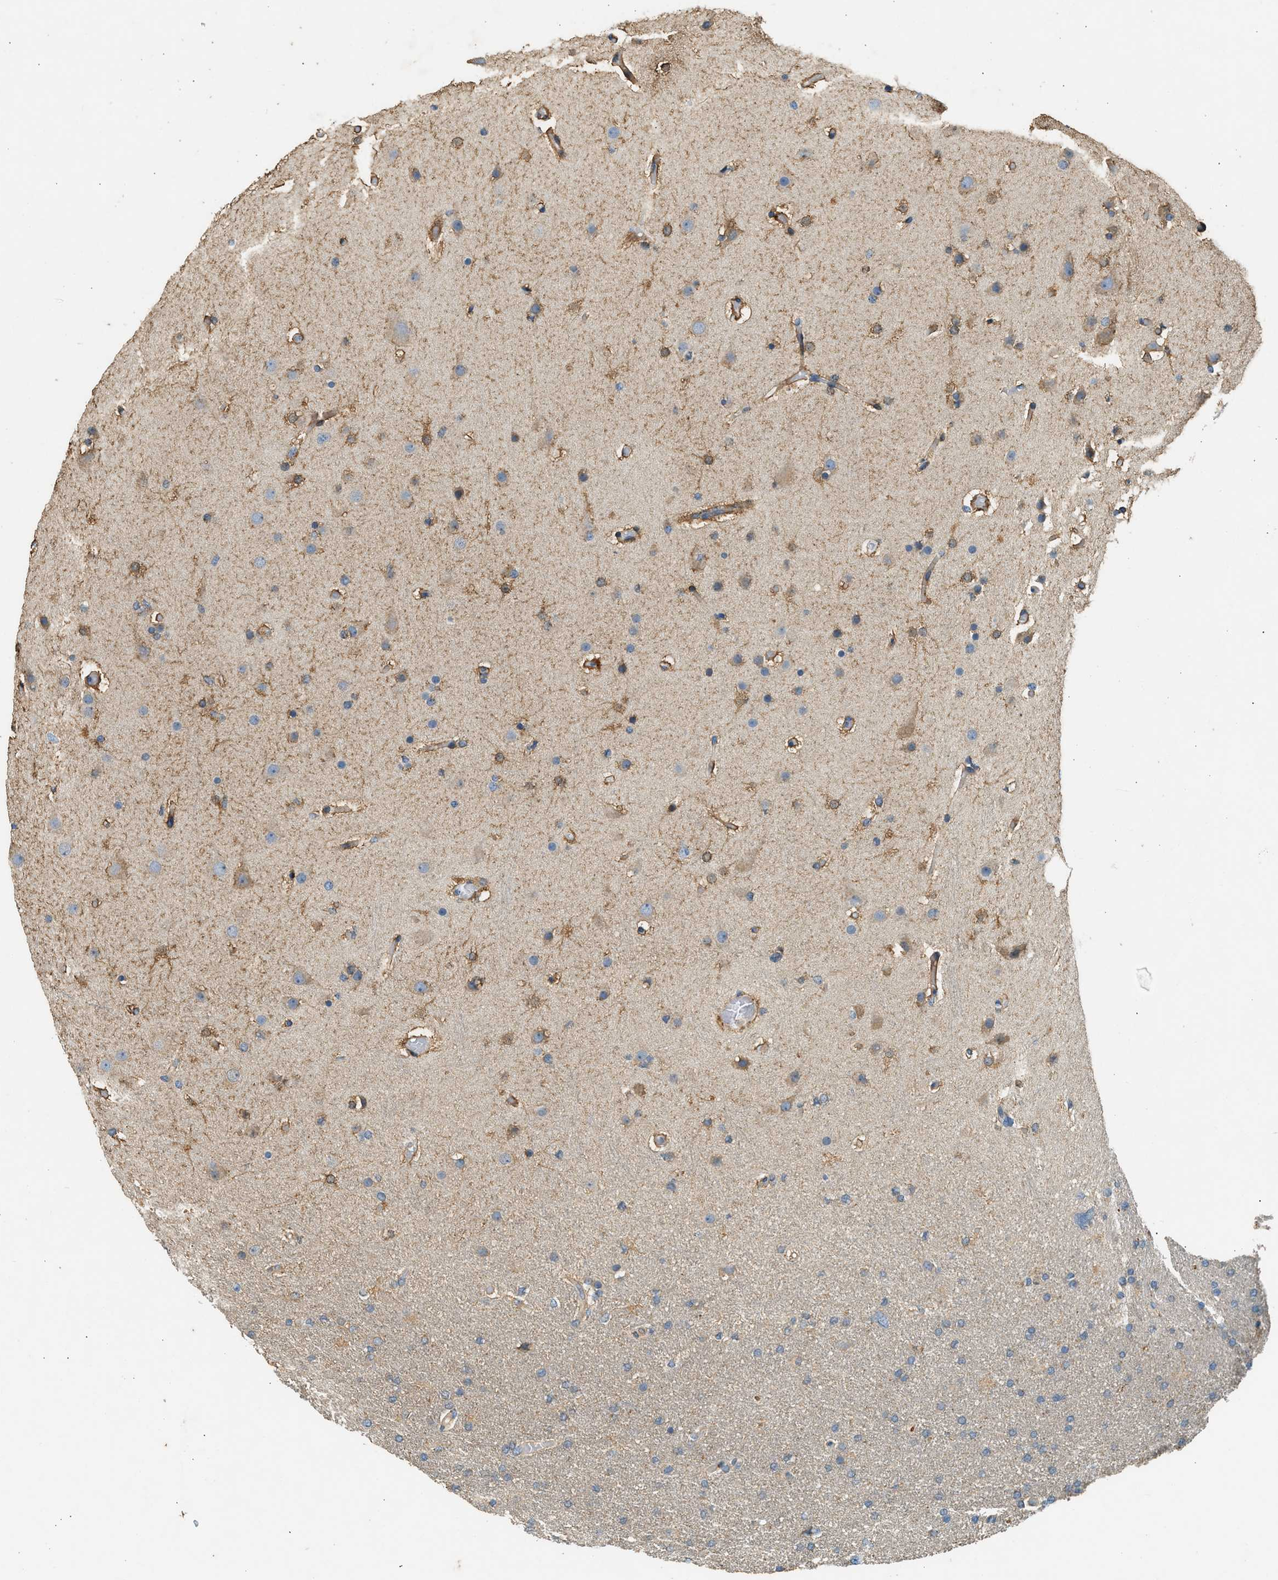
{"staining": {"intensity": "moderate", "quantity": ">75%", "location": "cytoplasmic/membranous"}, "tissue": "glioma", "cell_type": "Tumor cells", "image_type": "cancer", "snomed": [{"axis": "morphology", "description": "Glioma, malignant, High grade"}, {"axis": "topography", "description": "Cerebral cortex"}], "caption": "DAB immunohistochemical staining of glioma exhibits moderate cytoplasmic/membranous protein staining in approximately >75% of tumor cells.", "gene": "CTSB", "patient": {"sex": "female", "age": 36}}